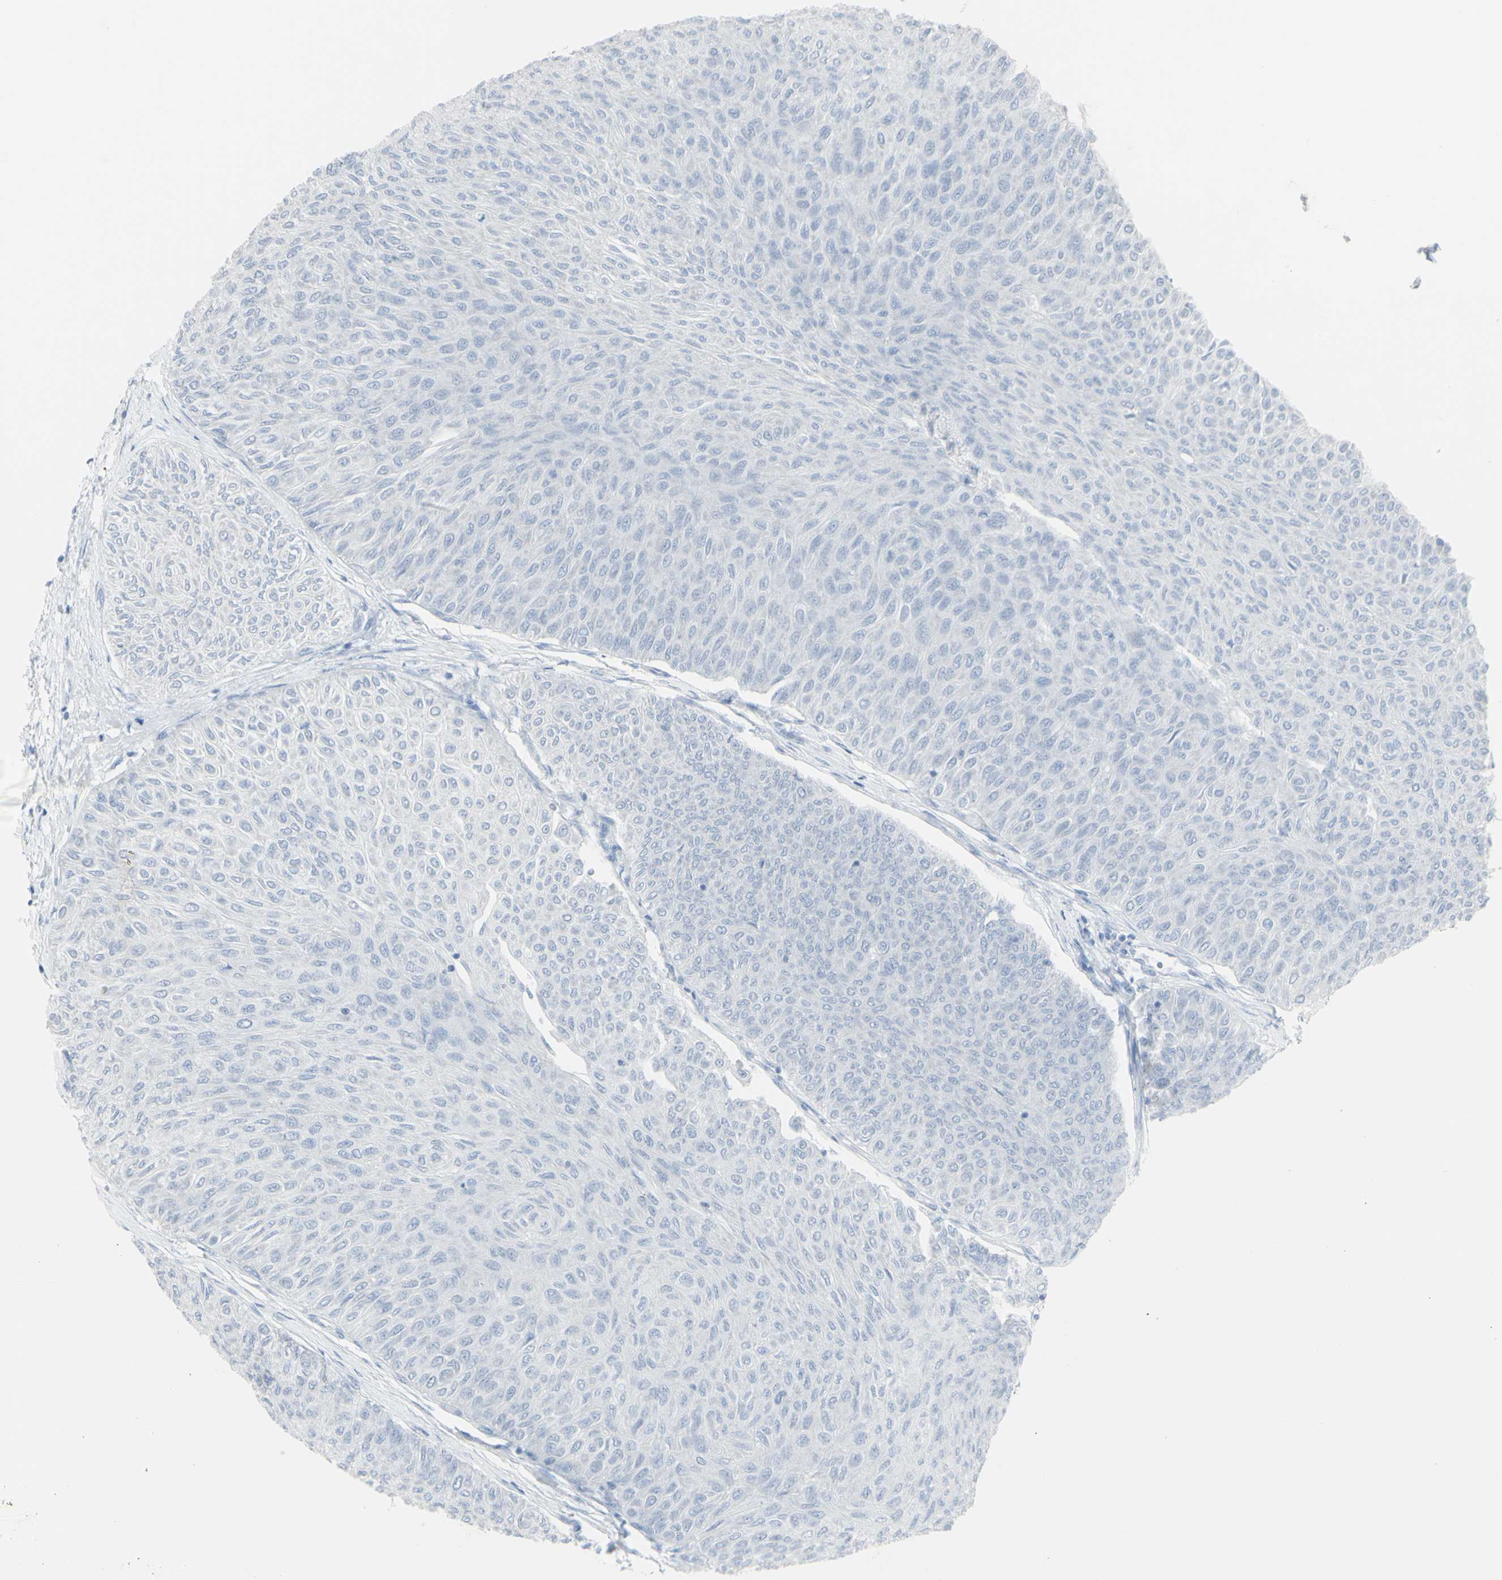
{"staining": {"intensity": "negative", "quantity": "none", "location": "none"}, "tissue": "urothelial cancer", "cell_type": "Tumor cells", "image_type": "cancer", "snomed": [{"axis": "morphology", "description": "Urothelial carcinoma, Low grade"}, {"axis": "topography", "description": "Urinary bladder"}], "caption": "Immunohistochemistry (IHC) of urothelial cancer demonstrates no expression in tumor cells. The staining was performed using DAB (3,3'-diaminobenzidine) to visualize the protein expression in brown, while the nuclei were stained in blue with hematoxylin (Magnification: 20x).", "gene": "ENSG00000198211", "patient": {"sex": "male", "age": 78}}